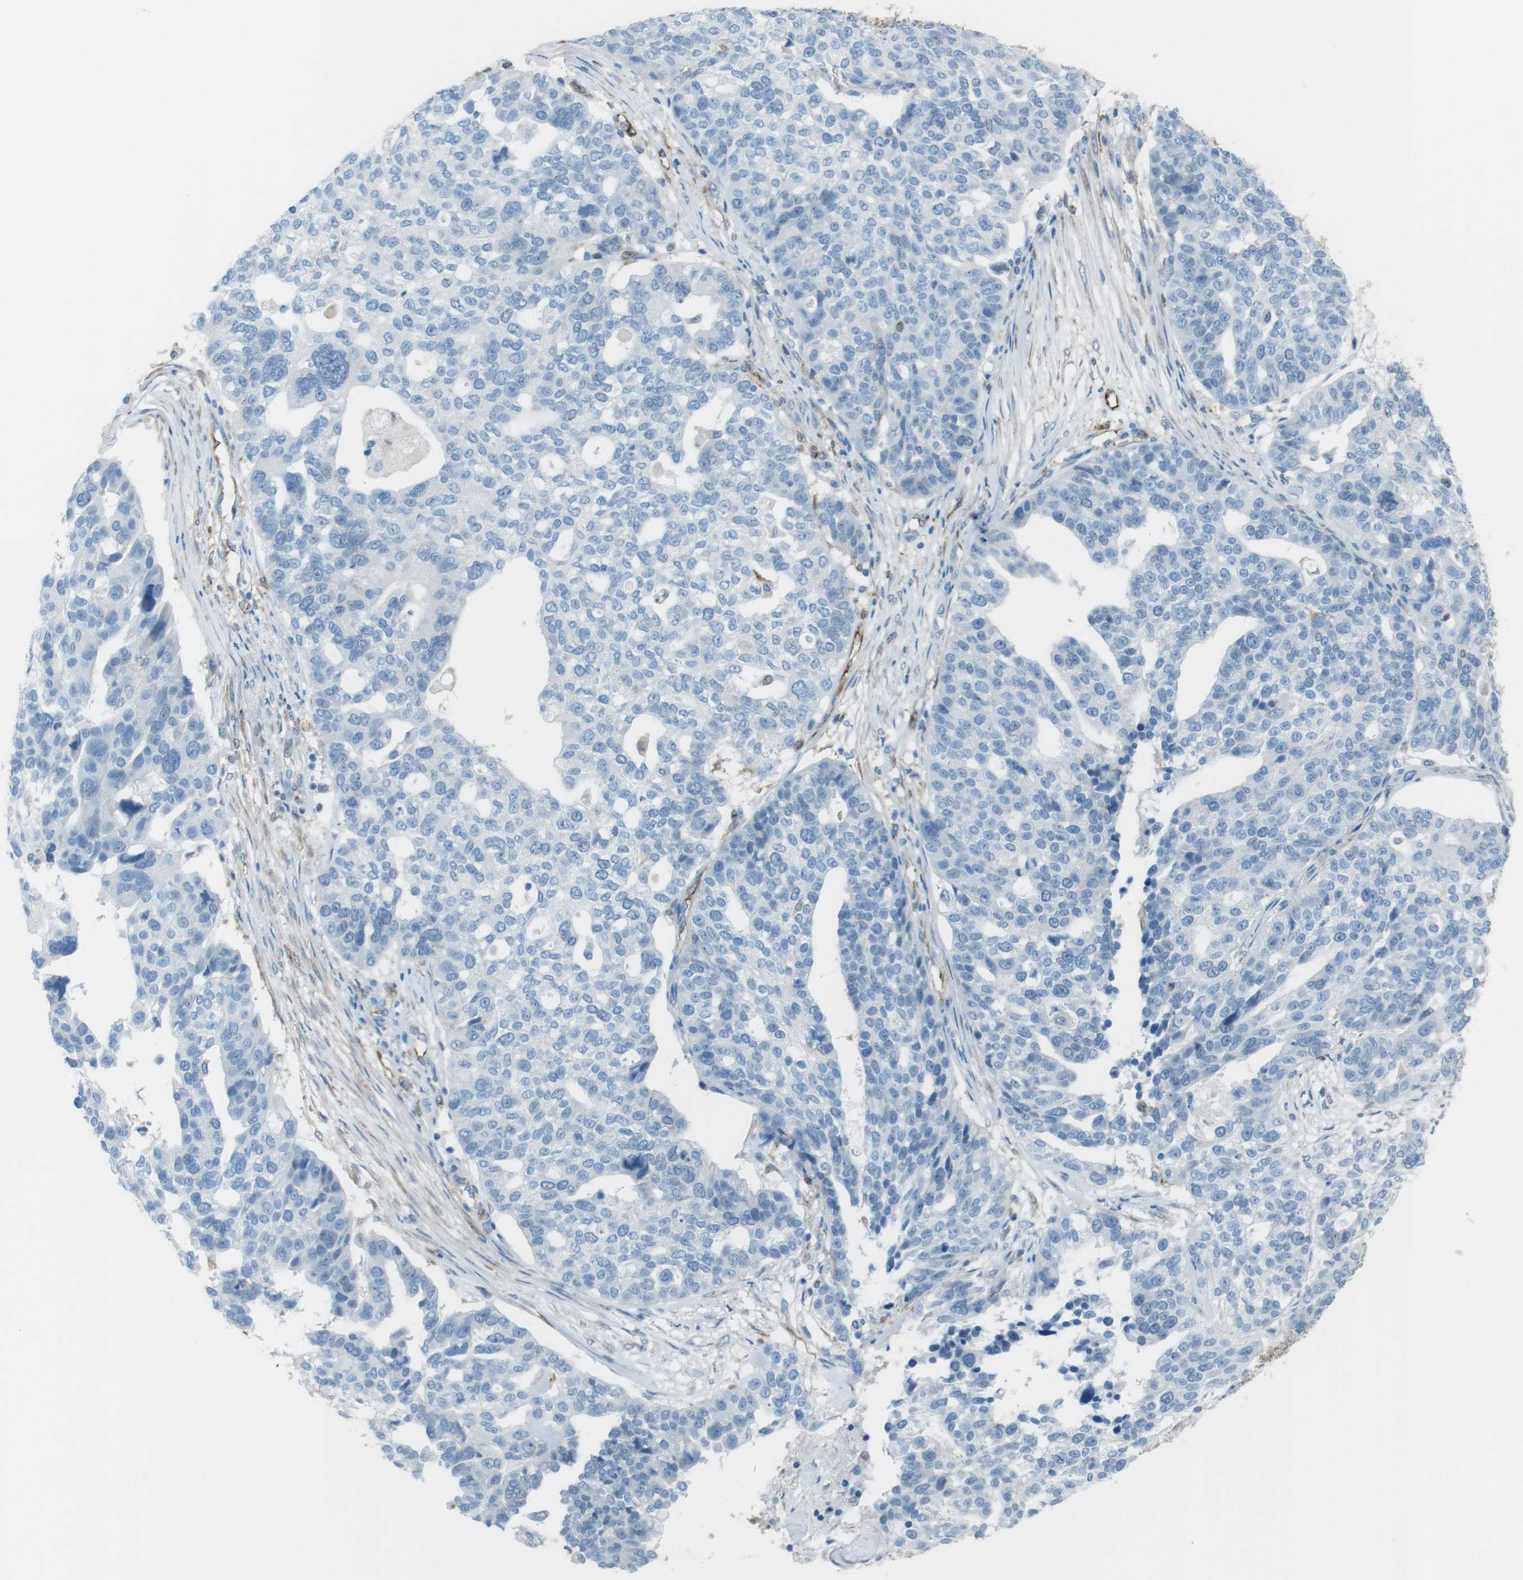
{"staining": {"intensity": "negative", "quantity": "none", "location": "none"}, "tissue": "ovarian cancer", "cell_type": "Tumor cells", "image_type": "cancer", "snomed": [{"axis": "morphology", "description": "Cystadenocarcinoma, serous, NOS"}, {"axis": "topography", "description": "Ovary"}], "caption": "This is a micrograph of immunohistochemistry staining of ovarian serous cystadenocarcinoma, which shows no expression in tumor cells.", "gene": "TUBB2A", "patient": {"sex": "female", "age": 59}}